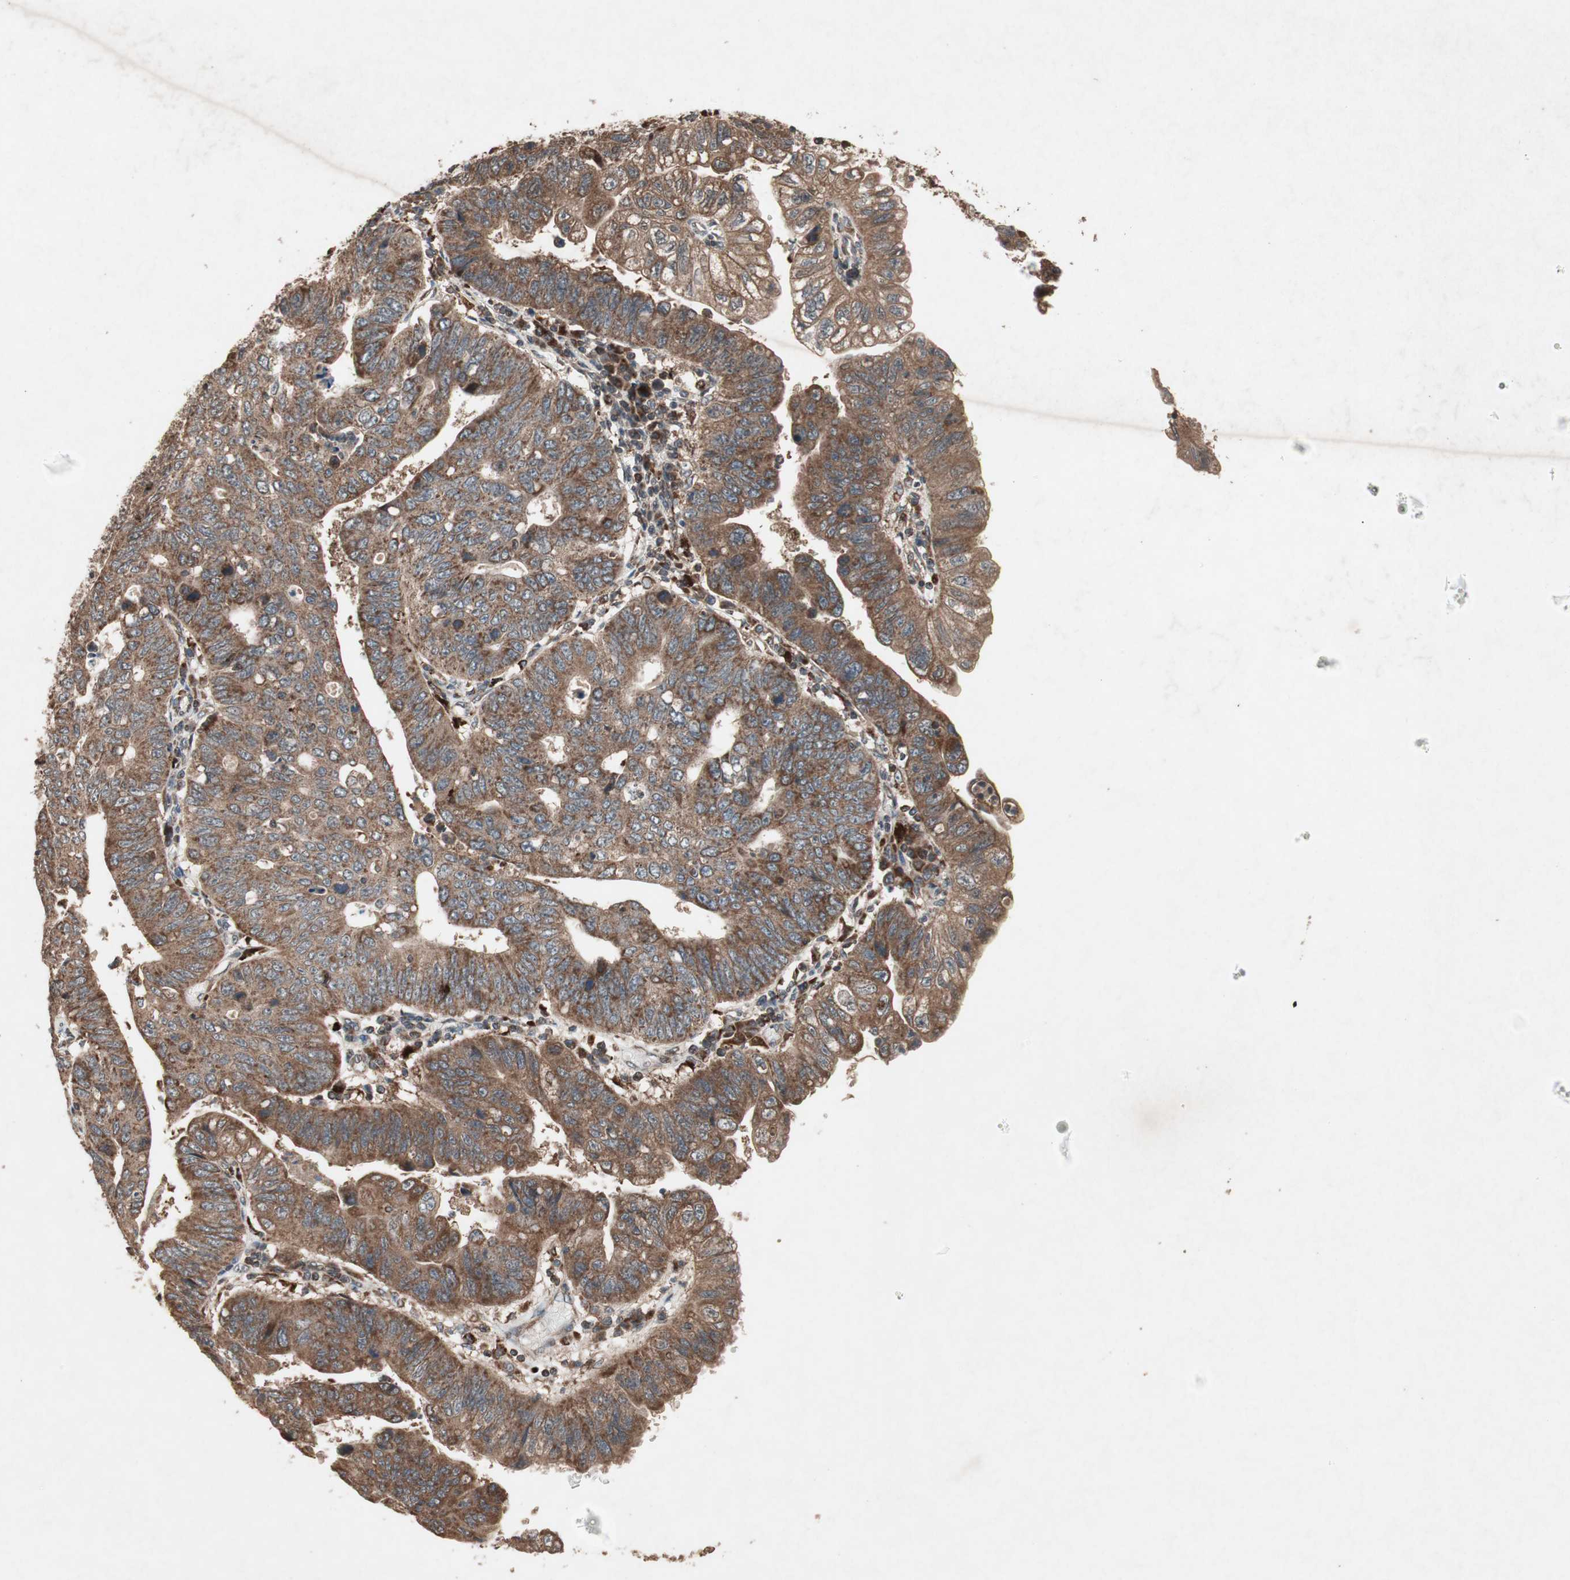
{"staining": {"intensity": "moderate", "quantity": ">75%", "location": "cytoplasmic/membranous"}, "tissue": "stomach cancer", "cell_type": "Tumor cells", "image_type": "cancer", "snomed": [{"axis": "morphology", "description": "Adenocarcinoma, NOS"}, {"axis": "topography", "description": "Stomach"}], "caption": "High-power microscopy captured an immunohistochemistry (IHC) image of stomach adenocarcinoma, revealing moderate cytoplasmic/membranous staining in about >75% of tumor cells. The protein is shown in brown color, while the nuclei are stained blue.", "gene": "RAB1A", "patient": {"sex": "male", "age": 59}}